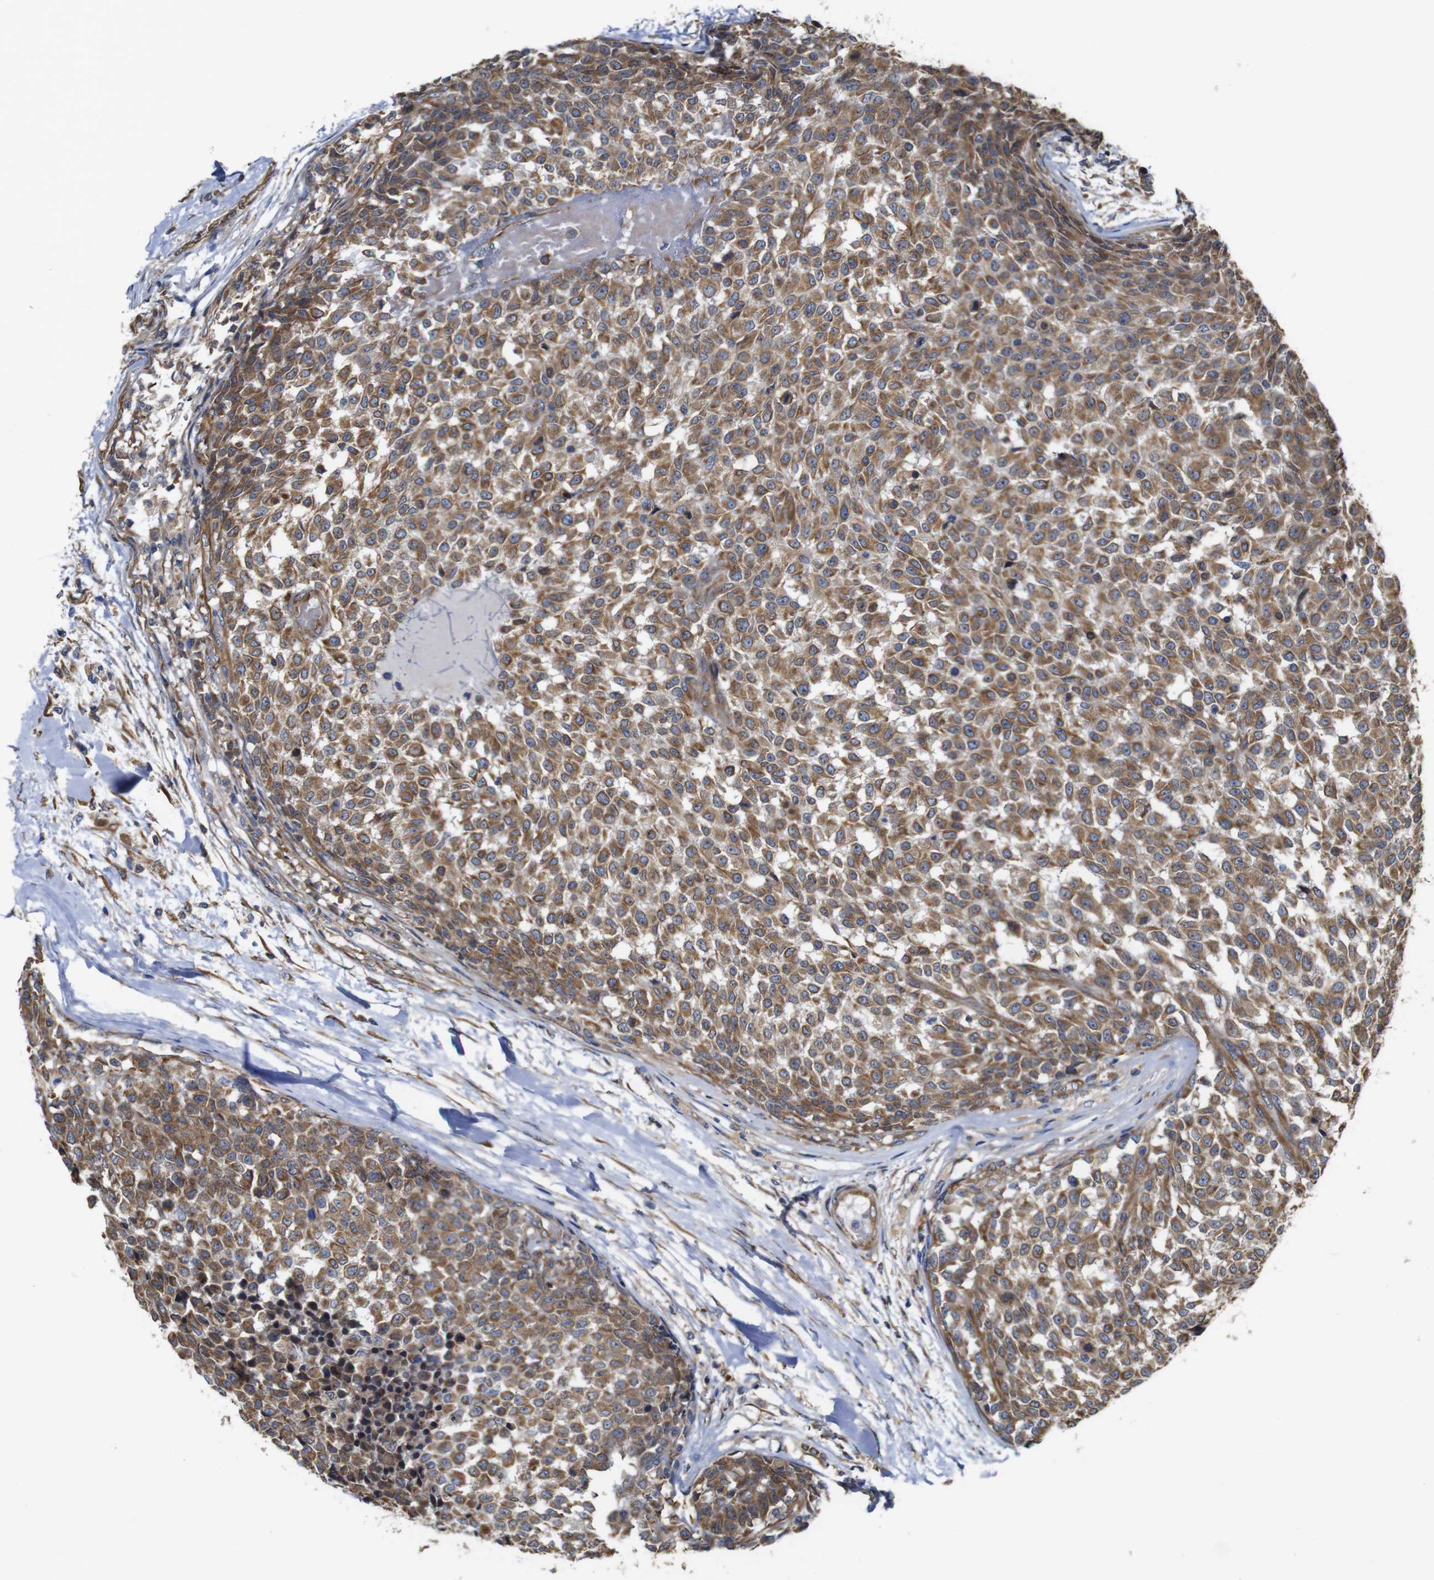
{"staining": {"intensity": "moderate", "quantity": ">75%", "location": "cytoplasmic/membranous"}, "tissue": "testis cancer", "cell_type": "Tumor cells", "image_type": "cancer", "snomed": [{"axis": "morphology", "description": "Seminoma, NOS"}, {"axis": "topography", "description": "Testis"}], "caption": "This image reveals IHC staining of testis cancer (seminoma), with medium moderate cytoplasmic/membranous staining in approximately >75% of tumor cells.", "gene": "POMK", "patient": {"sex": "male", "age": 59}}